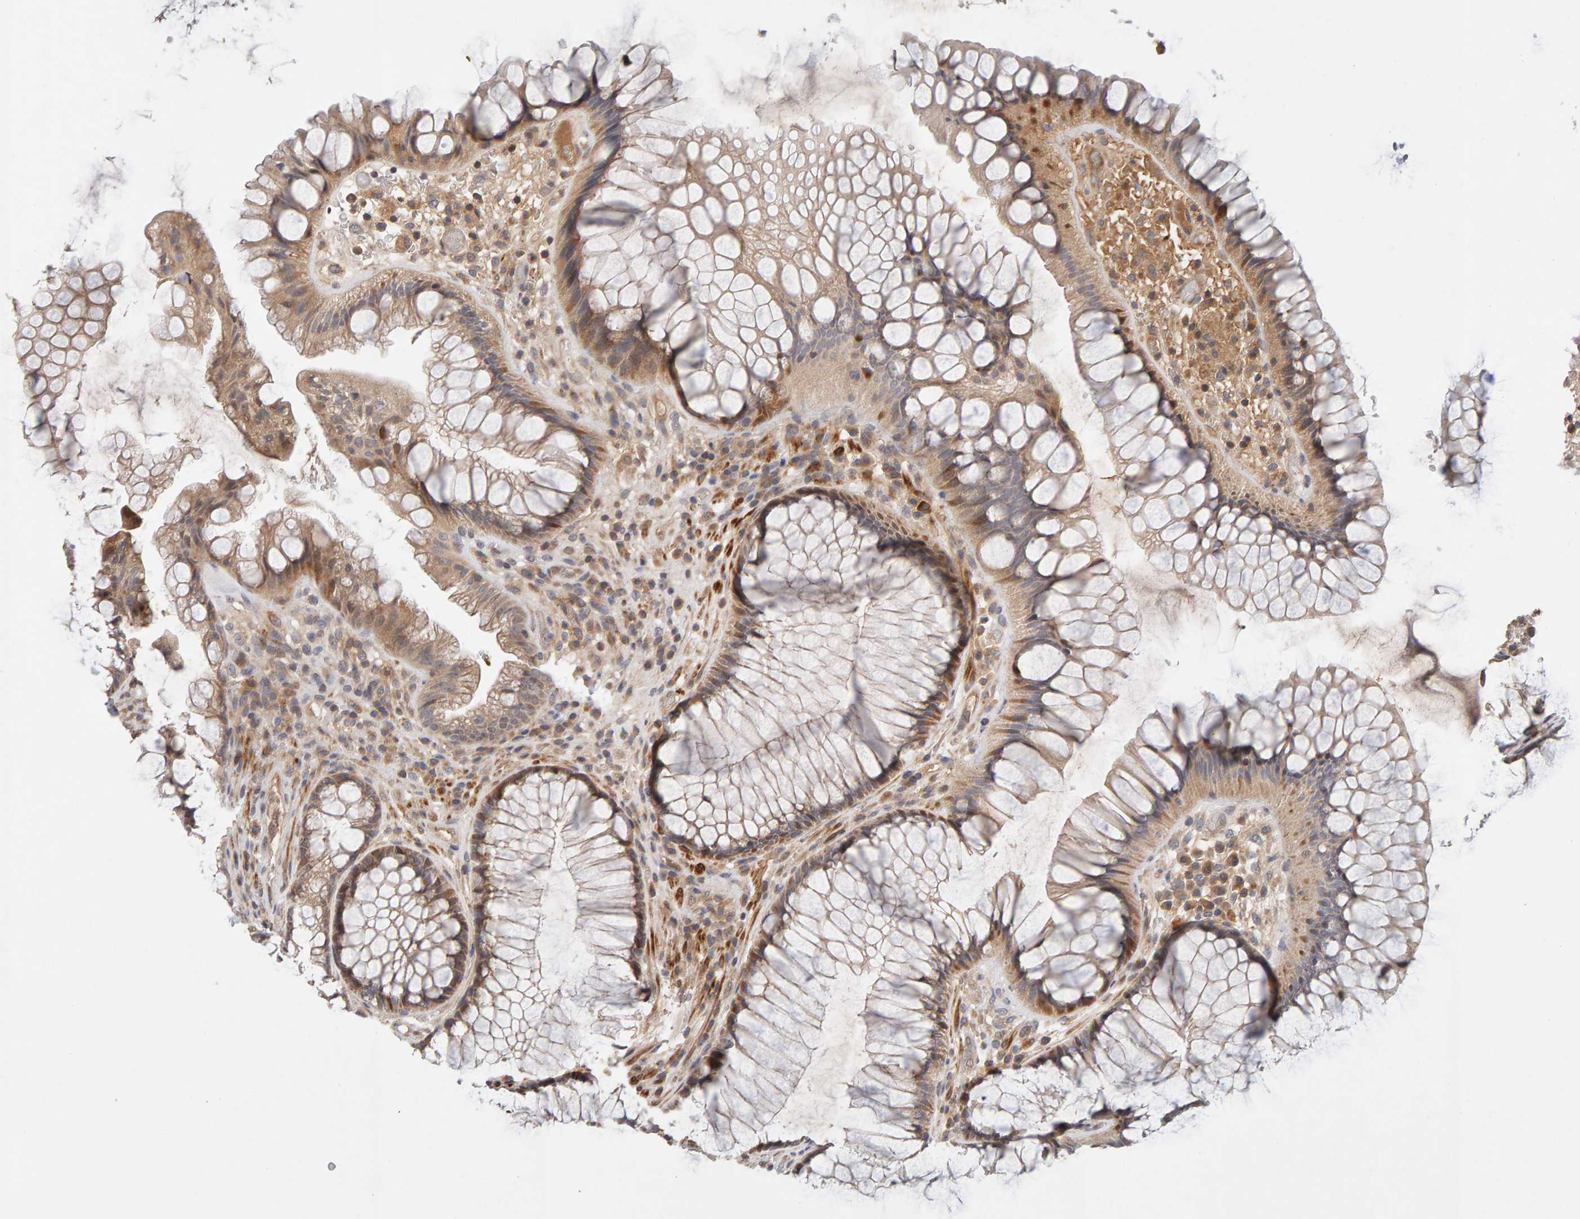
{"staining": {"intensity": "moderate", "quantity": ">75%", "location": "cytoplasmic/membranous"}, "tissue": "rectum", "cell_type": "Glandular cells", "image_type": "normal", "snomed": [{"axis": "morphology", "description": "Normal tissue, NOS"}, {"axis": "topography", "description": "Rectum"}], "caption": "High-power microscopy captured an immunohistochemistry image of normal rectum, revealing moderate cytoplasmic/membranous staining in approximately >75% of glandular cells. (Stains: DAB in brown, nuclei in blue, Microscopy: brightfield microscopy at high magnification).", "gene": "NUDCD1", "patient": {"sex": "male", "age": 51}}